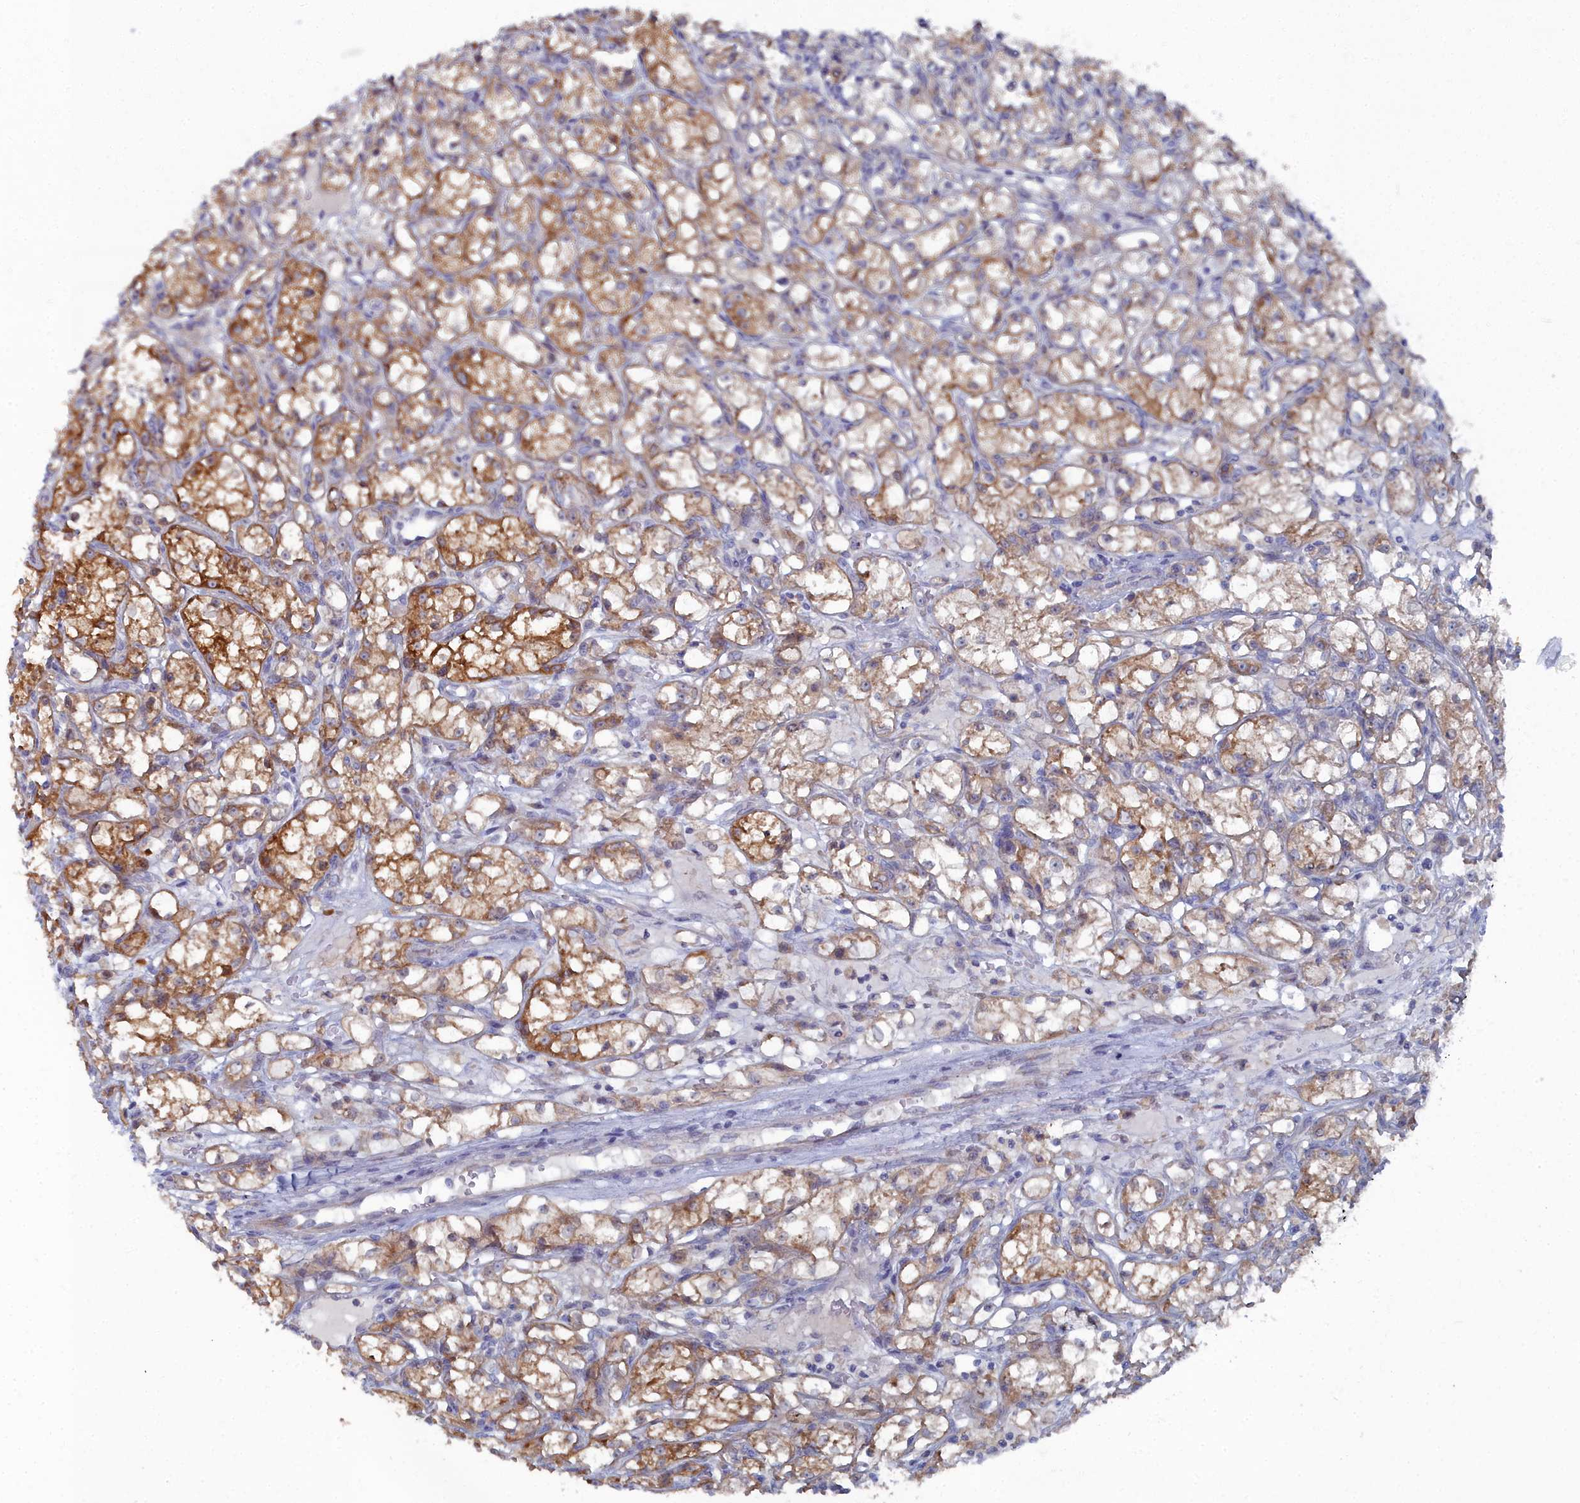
{"staining": {"intensity": "moderate", "quantity": ">75%", "location": "cytoplasmic/membranous"}, "tissue": "renal cancer", "cell_type": "Tumor cells", "image_type": "cancer", "snomed": [{"axis": "morphology", "description": "Adenocarcinoma, NOS"}, {"axis": "topography", "description": "Kidney"}], "caption": "High-magnification brightfield microscopy of renal adenocarcinoma stained with DAB (3,3'-diaminobenzidine) (brown) and counterstained with hematoxylin (blue). tumor cells exhibit moderate cytoplasmic/membranous positivity is identified in approximately>75% of cells.", "gene": "CCDC149", "patient": {"sex": "female", "age": 59}}